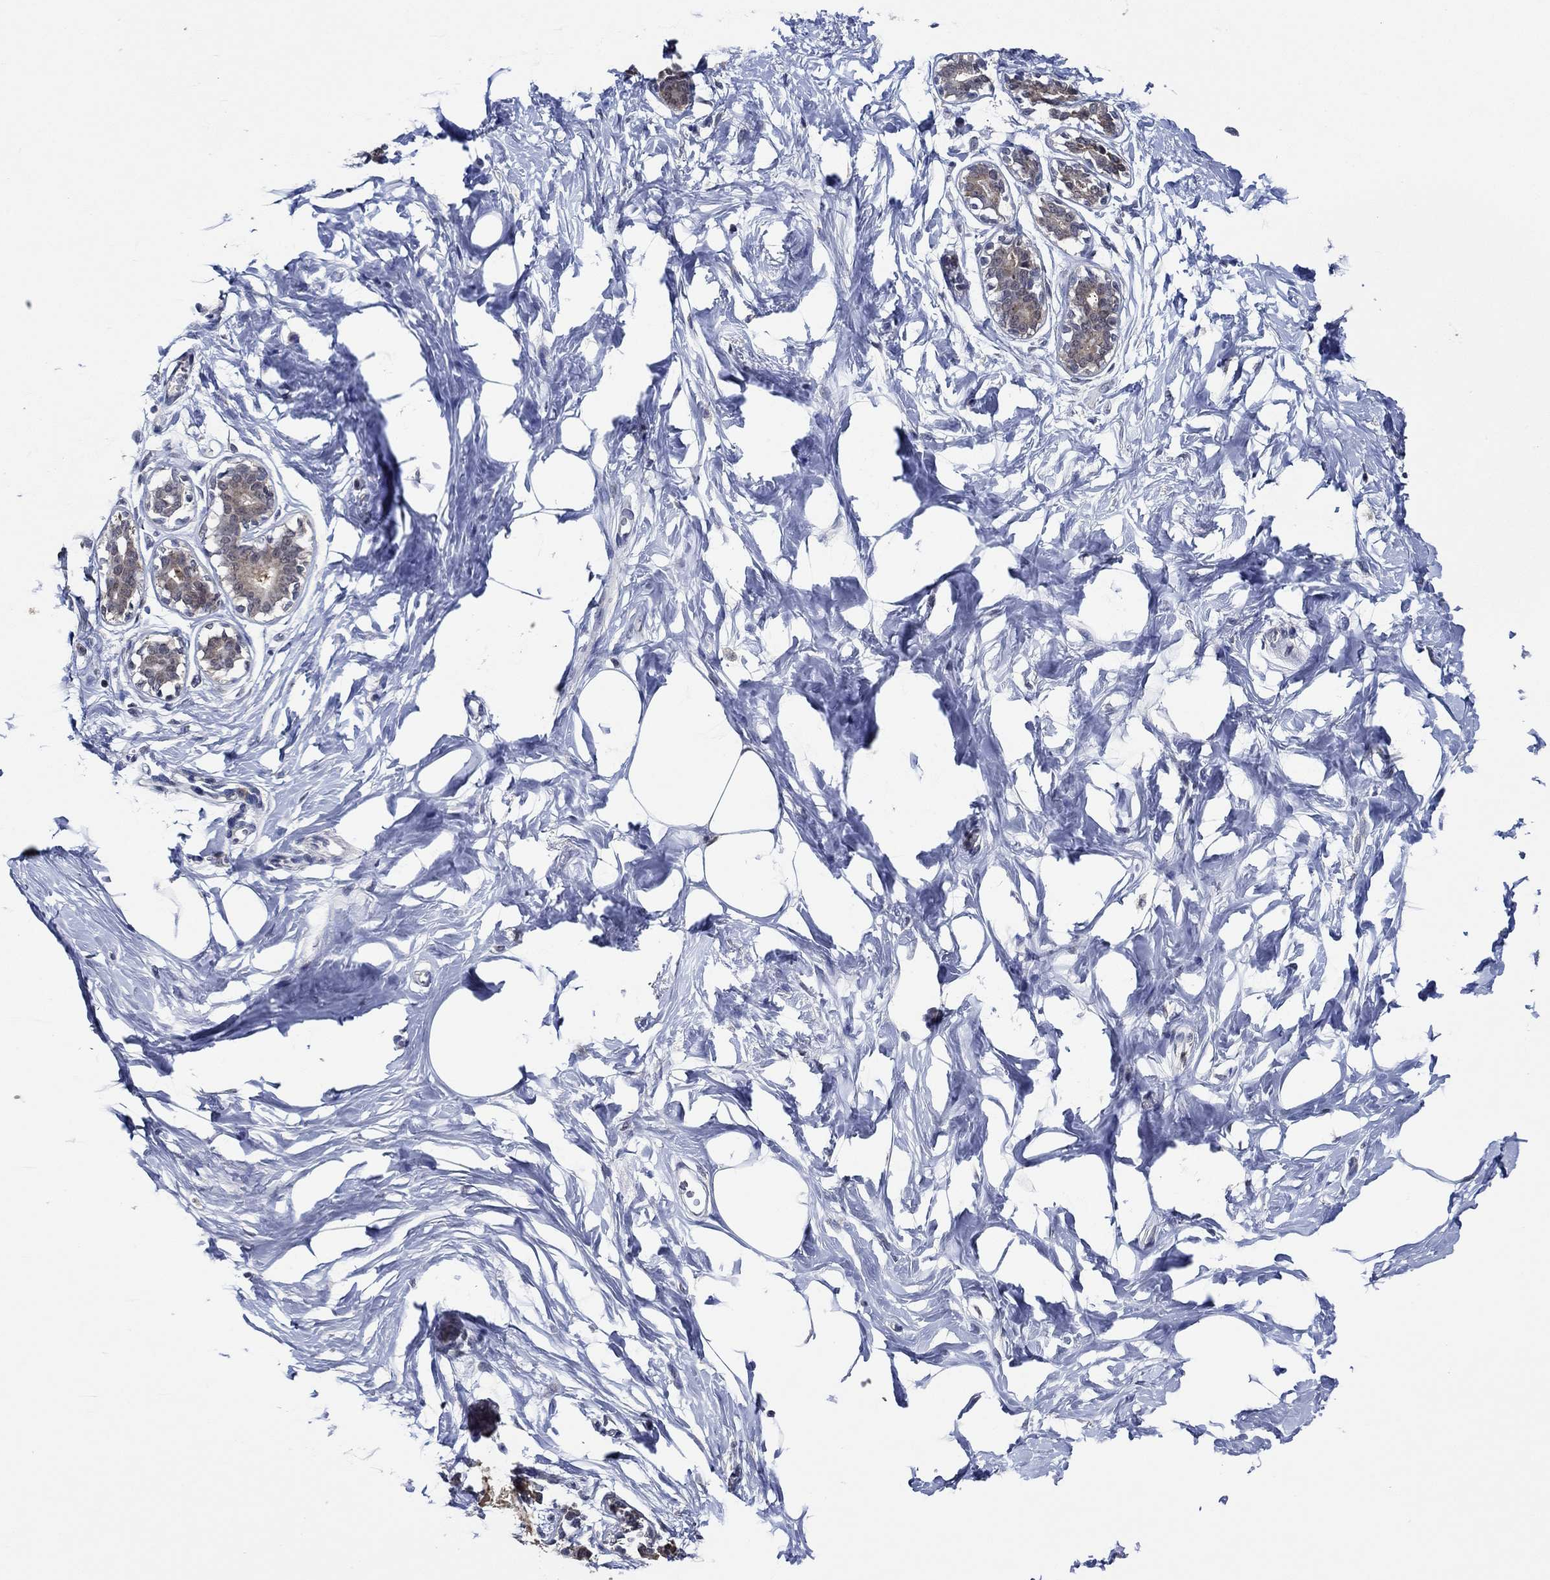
{"staining": {"intensity": "negative", "quantity": "none", "location": "none"}, "tissue": "breast", "cell_type": "Adipocytes", "image_type": "normal", "snomed": [{"axis": "morphology", "description": "Normal tissue, NOS"}, {"axis": "morphology", "description": "Lobular carcinoma, in situ"}, {"axis": "topography", "description": "Breast"}], "caption": "Immunohistochemistry of benign breast displays no expression in adipocytes.", "gene": "DACT1", "patient": {"sex": "female", "age": 35}}